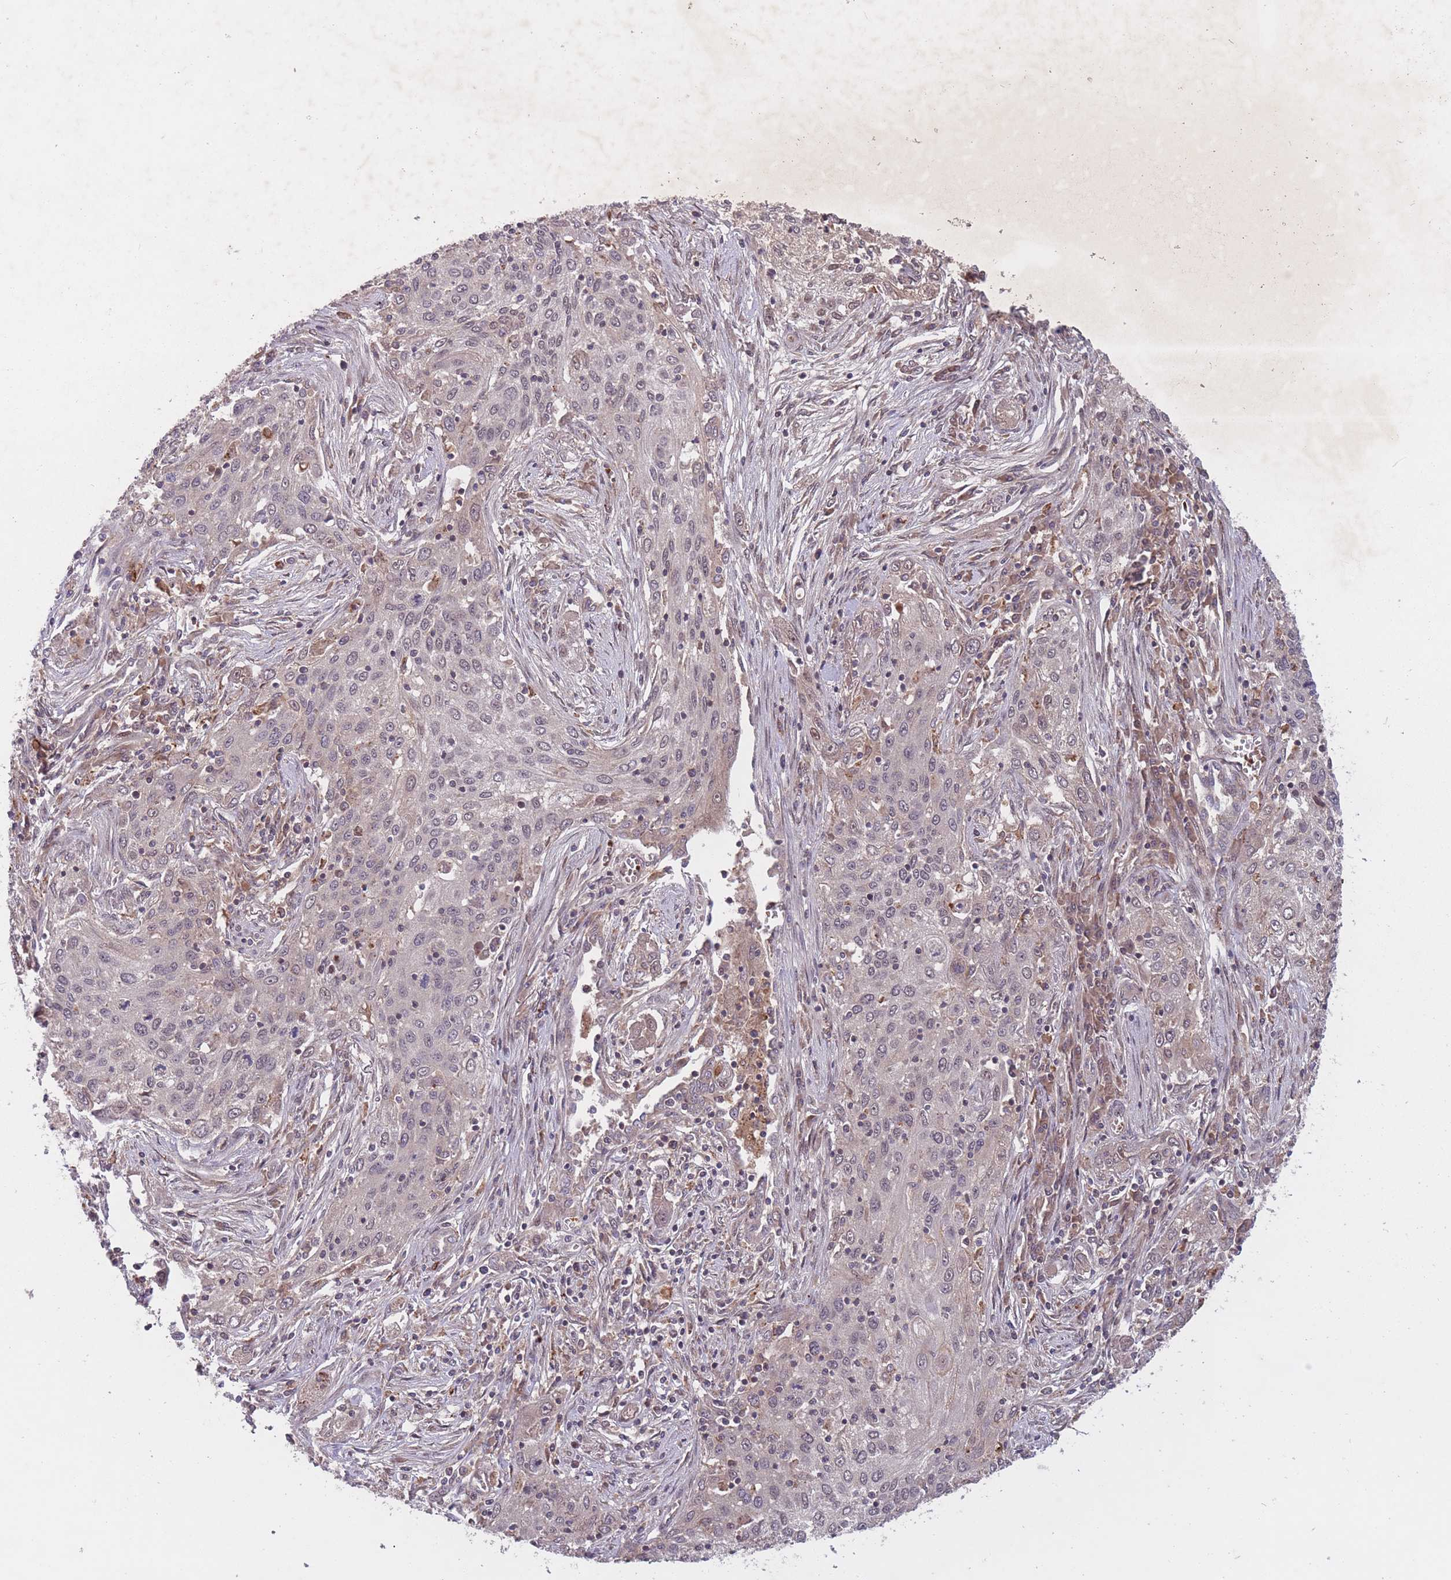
{"staining": {"intensity": "weak", "quantity": "25%-75%", "location": "nuclear"}, "tissue": "lung cancer", "cell_type": "Tumor cells", "image_type": "cancer", "snomed": [{"axis": "morphology", "description": "Squamous cell carcinoma, NOS"}, {"axis": "topography", "description": "Lung"}], "caption": "IHC micrograph of human lung cancer (squamous cell carcinoma) stained for a protein (brown), which demonstrates low levels of weak nuclear positivity in about 25%-75% of tumor cells.", "gene": "SECTM1", "patient": {"sex": "female", "age": 69}}